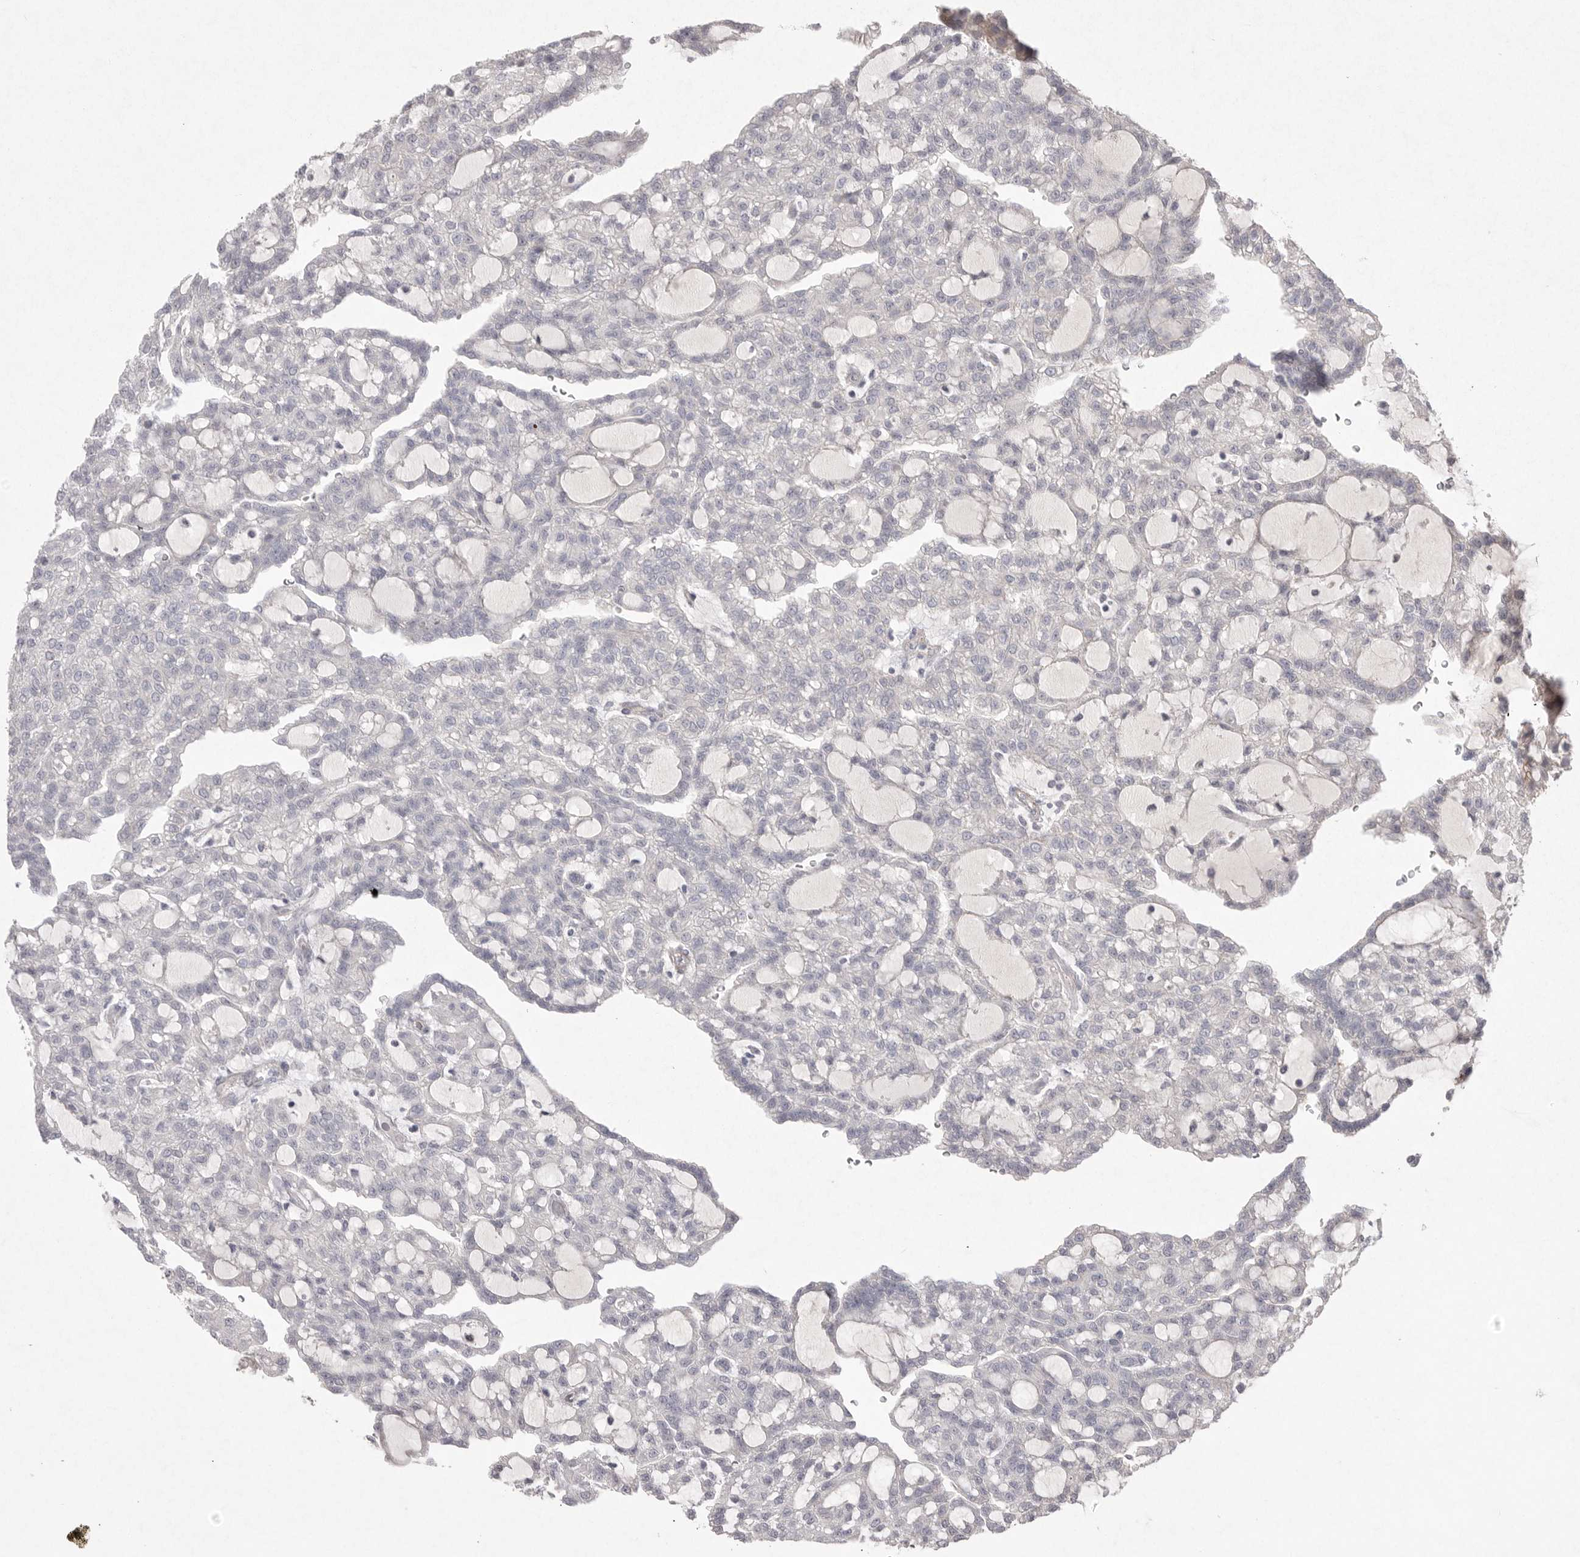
{"staining": {"intensity": "negative", "quantity": "none", "location": "none"}, "tissue": "renal cancer", "cell_type": "Tumor cells", "image_type": "cancer", "snomed": [{"axis": "morphology", "description": "Adenocarcinoma, NOS"}, {"axis": "topography", "description": "Kidney"}], "caption": "DAB (3,3'-diaminobenzidine) immunohistochemical staining of human adenocarcinoma (renal) exhibits no significant expression in tumor cells.", "gene": "VANGL2", "patient": {"sex": "male", "age": 63}}